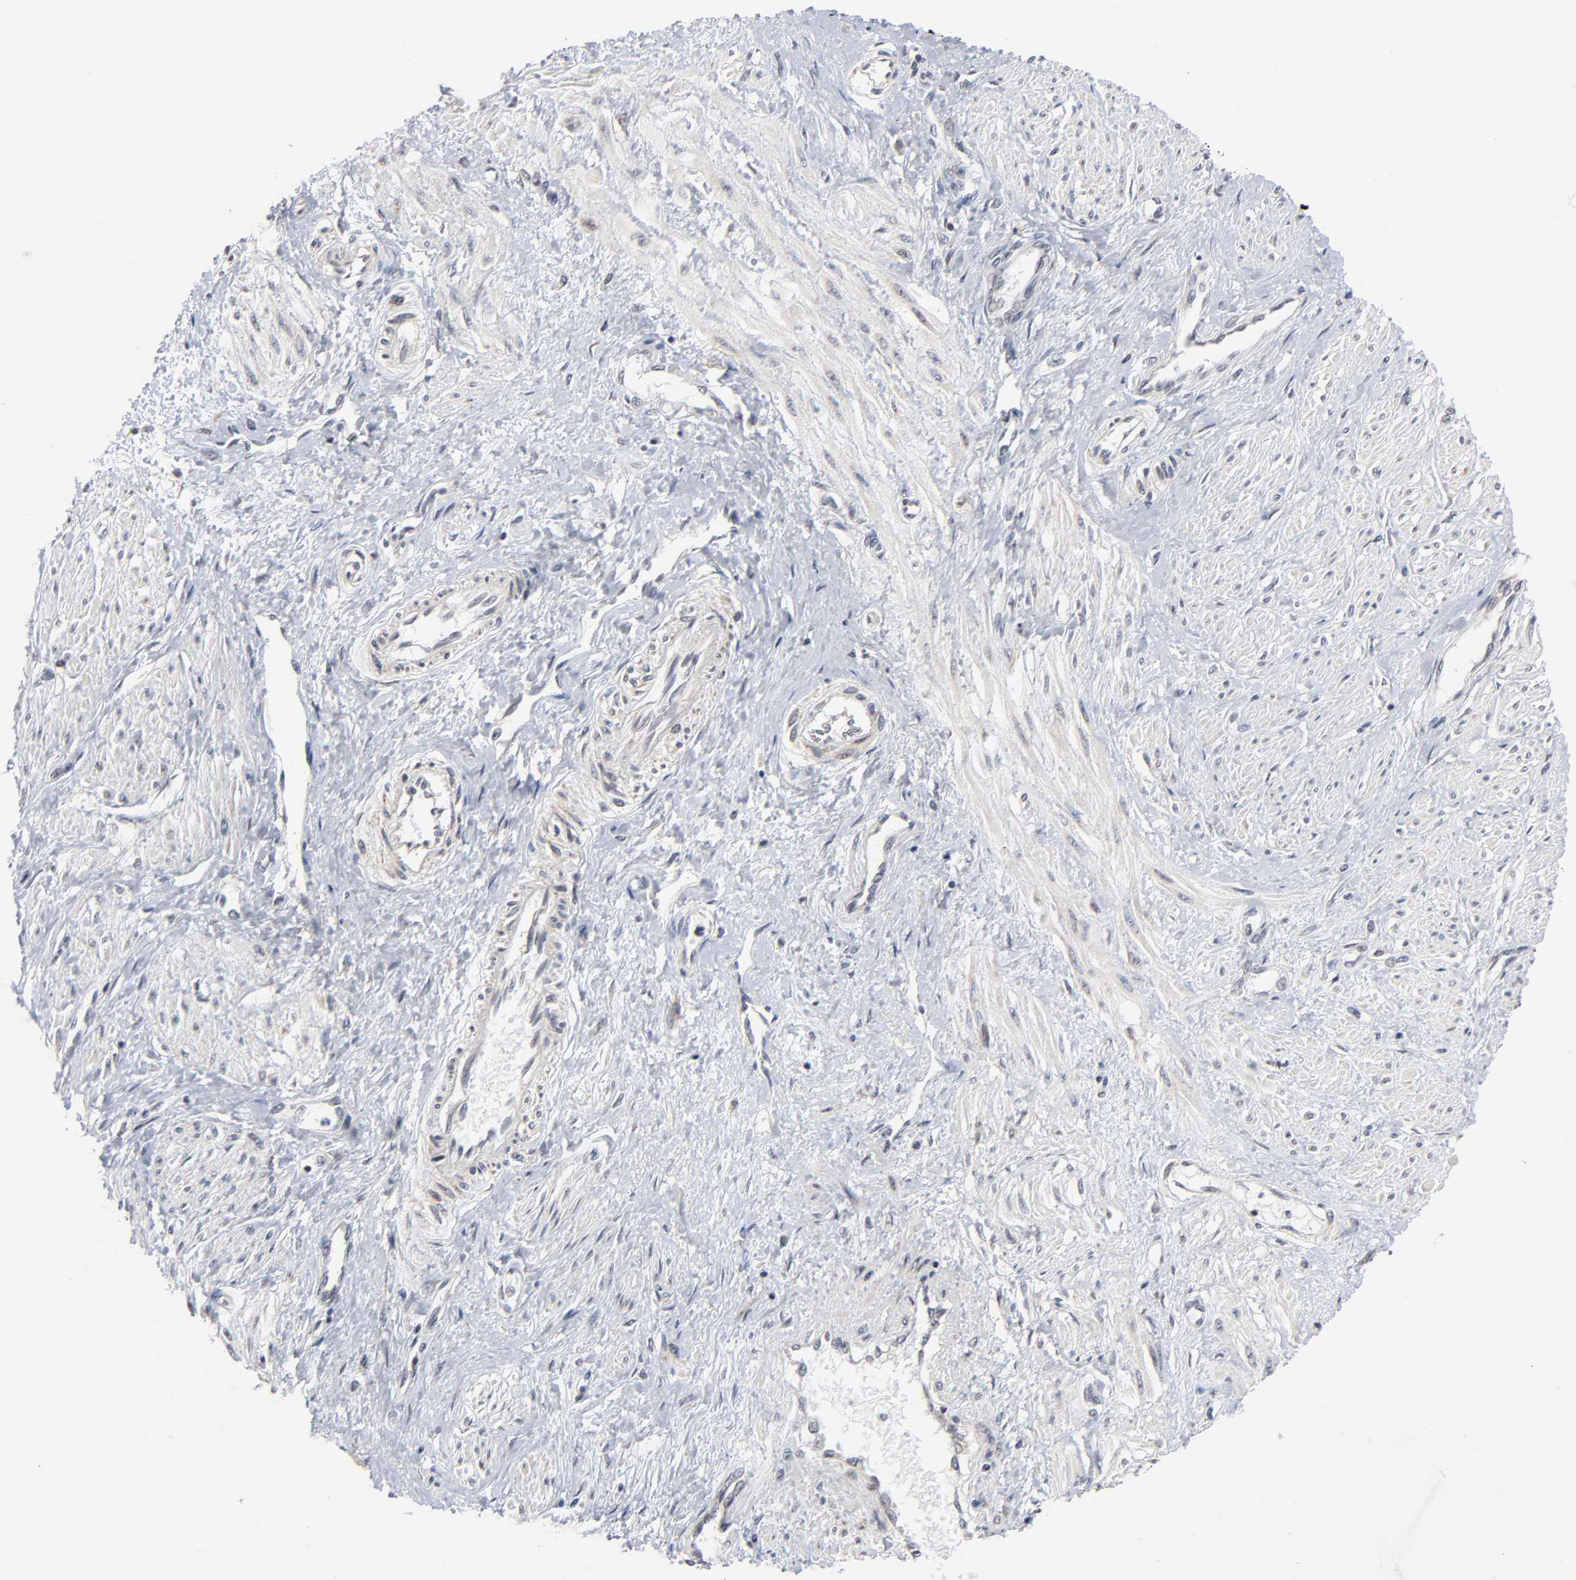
{"staining": {"intensity": "negative", "quantity": "none", "location": "none"}, "tissue": "smooth muscle", "cell_type": "Smooth muscle cells", "image_type": "normal", "snomed": [{"axis": "morphology", "description": "Normal tissue, NOS"}, {"axis": "topography", "description": "Smooth muscle"}, {"axis": "topography", "description": "Uterus"}], "caption": "IHC photomicrograph of normal smooth muscle: human smooth muscle stained with DAB (3,3'-diaminobenzidine) displays no significant protein positivity in smooth muscle cells. (DAB (3,3'-diaminobenzidine) immunohistochemistry visualized using brightfield microscopy, high magnification).", "gene": "AUH", "patient": {"sex": "female", "age": 39}}